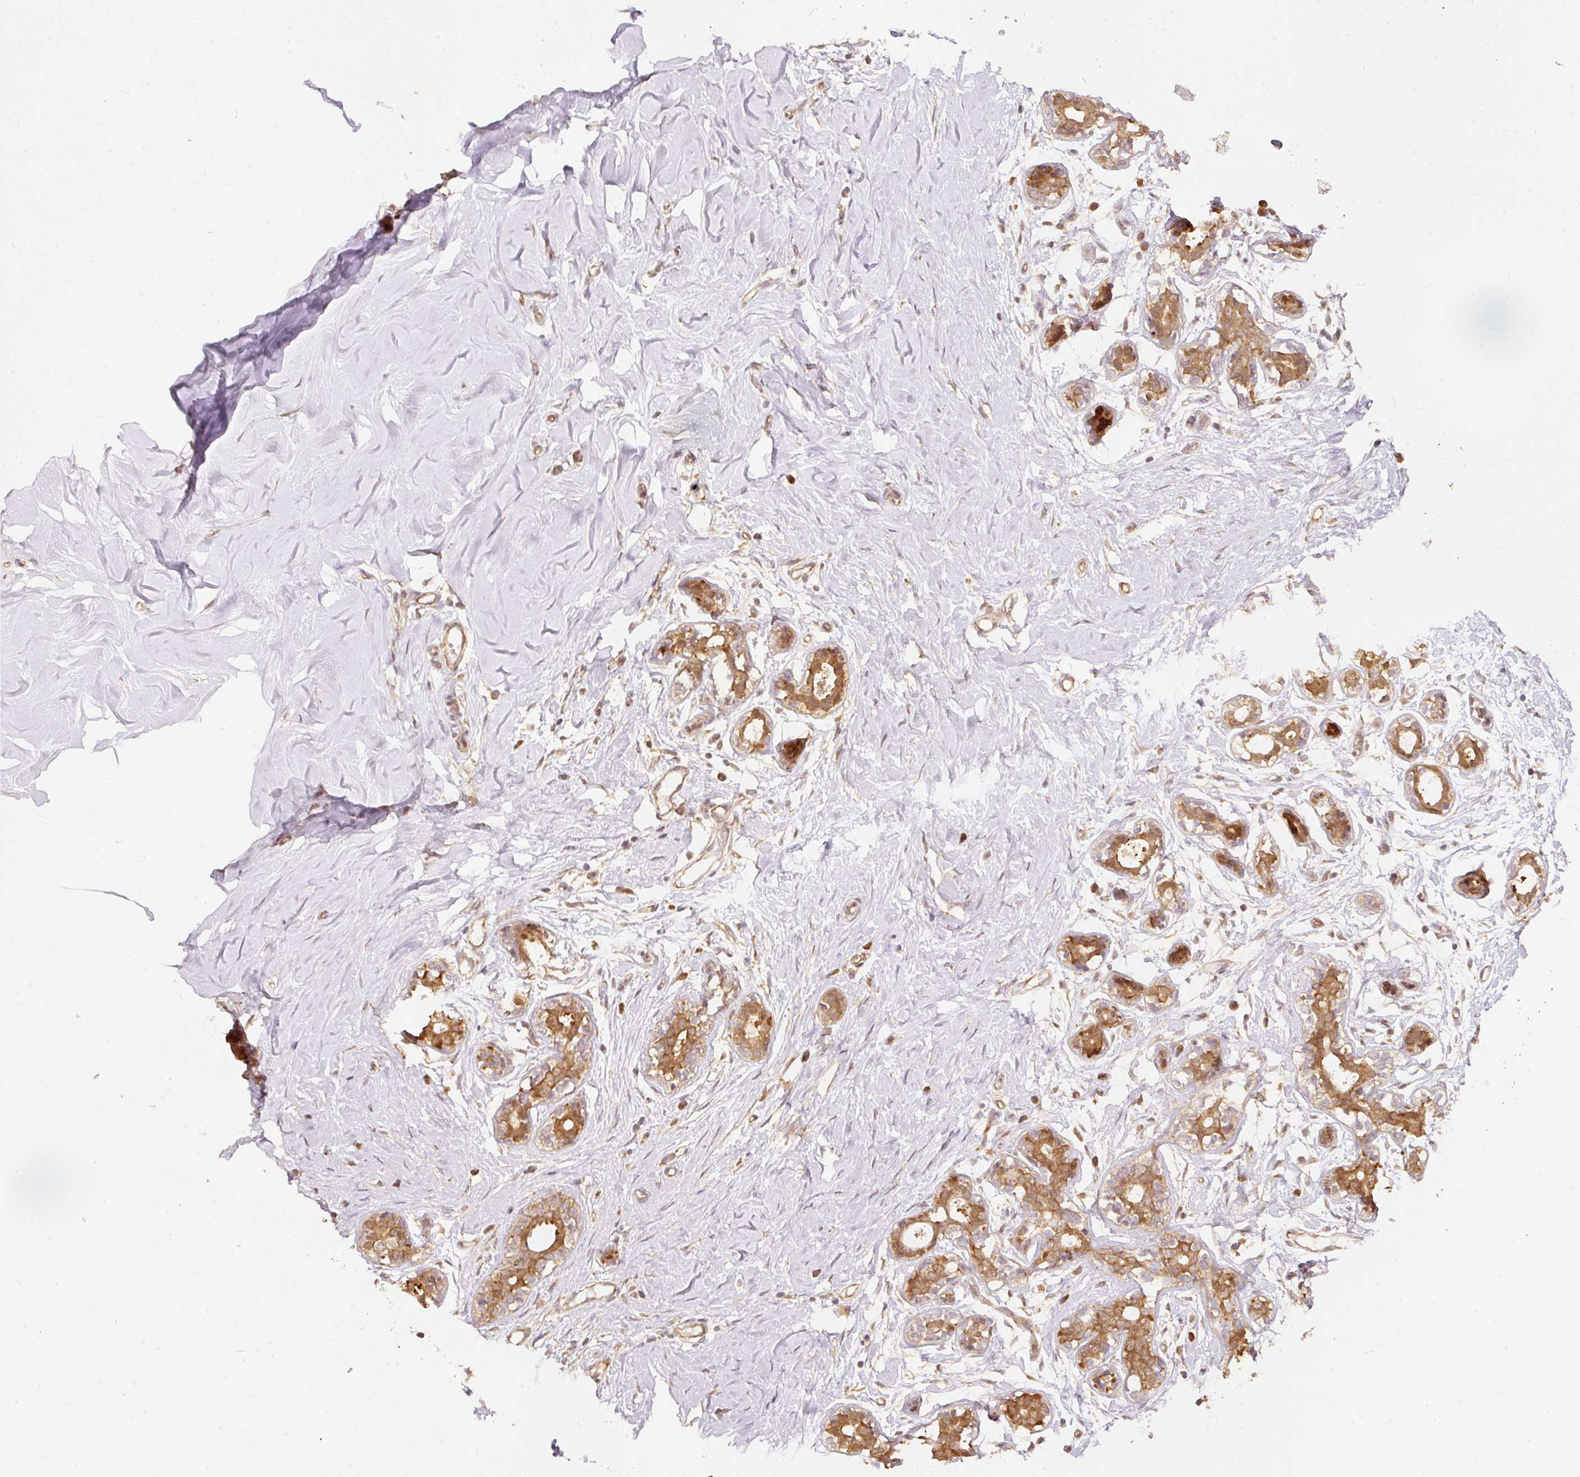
{"staining": {"intensity": "moderate", "quantity": ">75%", "location": "cytoplasmic/membranous"}, "tissue": "breast", "cell_type": "Adipocytes", "image_type": "normal", "snomed": [{"axis": "morphology", "description": "Normal tissue, NOS"}, {"axis": "topography", "description": "Breast"}], "caption": "Moderate cytoplasmic/membranous expression is present in about >75% of adipocytes in benign breast.", "gene": "EIF3B", "patient": {"sex": "female", "age": 27}}